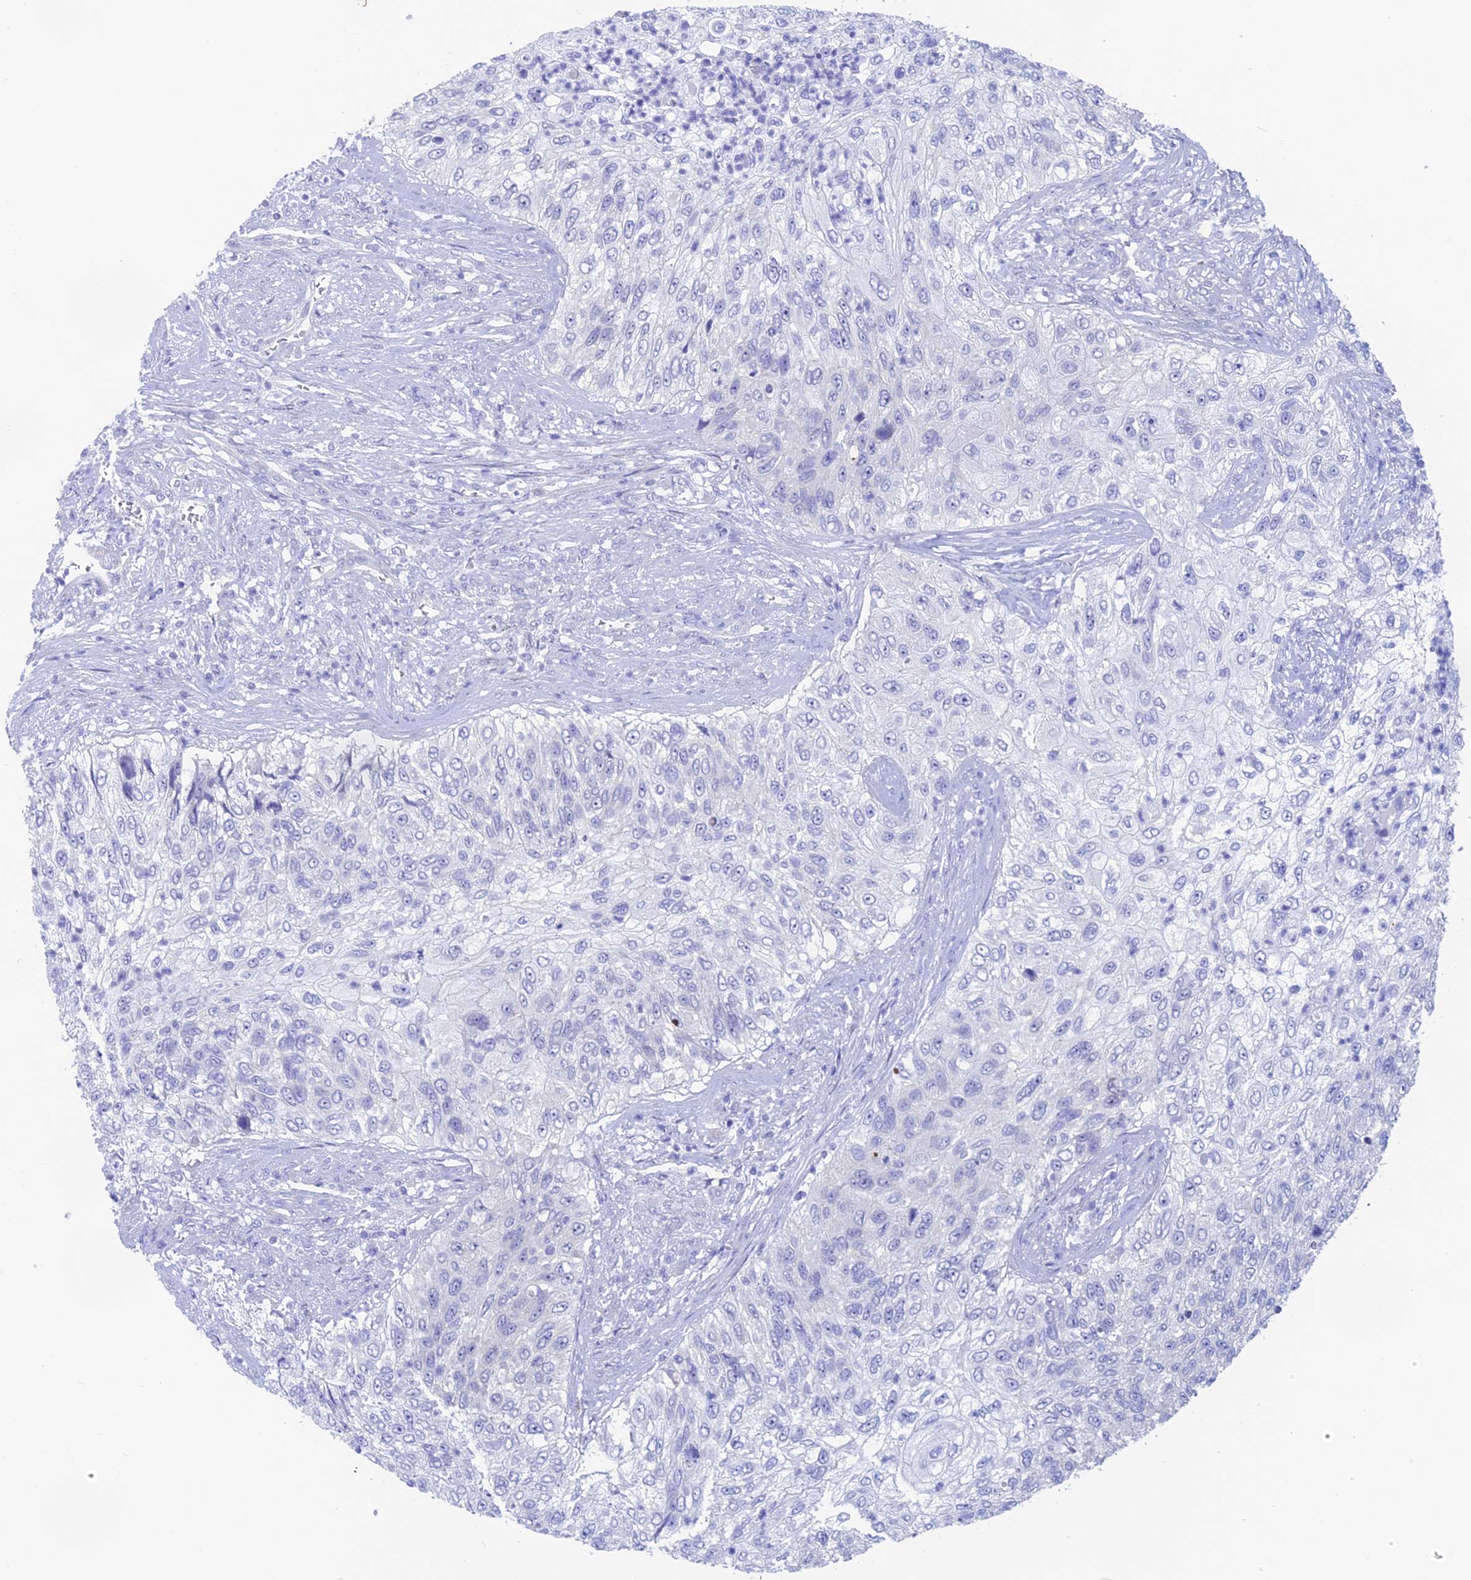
{"staining": {"intensity": "negative", "quantity": "none", "location": "none"}, "tissue": "urothelial cancer", "cell_type": "Tumor cells", "image_type": "cancer", "snomed": [{"axis": "morphology", "description": "Urothelial carcinoma, High grade"}, {"axis": "topography", "description": "Urinary bladder"}], "caption": "A photomicrograph of urothelial cancer stained for a protein reveals no brown staining in tumor cells.", "gene": "TENT4B", "patient": {"sex": "female", "age": 60}}